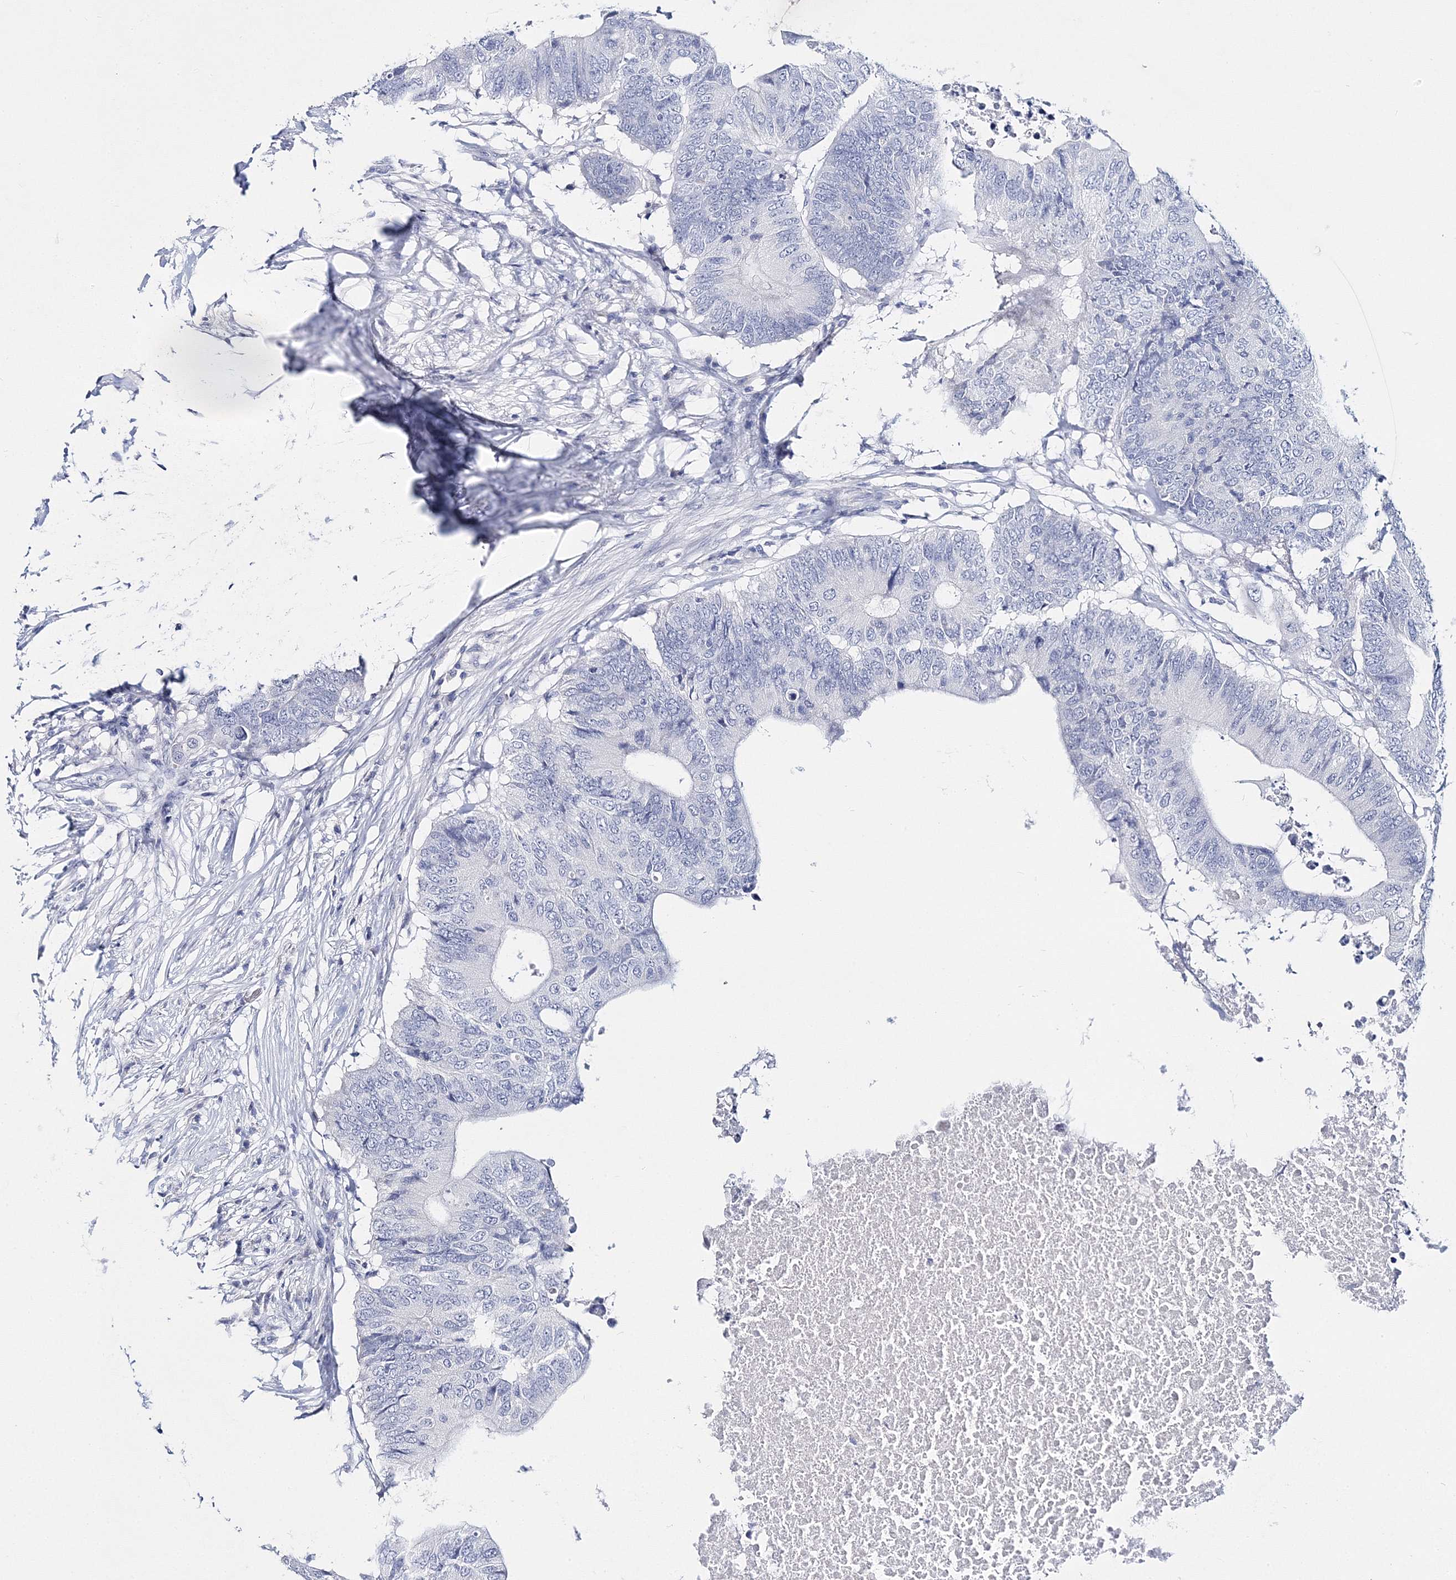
{"staining": {"intensity": "negative", "quantity": "none", "location": "none"}, "tissue": "colorectal cancer", "cell_type": "Tumor cells", "image_type": "cancer", "snomed": [{"axis": "morphology", "description": "Adenocarcinoma, NOS"}, {"axis": "topography", "description": "Colon"}], "caption": "DAB (3,3'-diaminobenzidine) immunohistochemical staining of colorectal cancer reveals no significant expression in tumor cells.", "gene": "MYOZ2", "patient": {"sex": "male", "age": 71}}